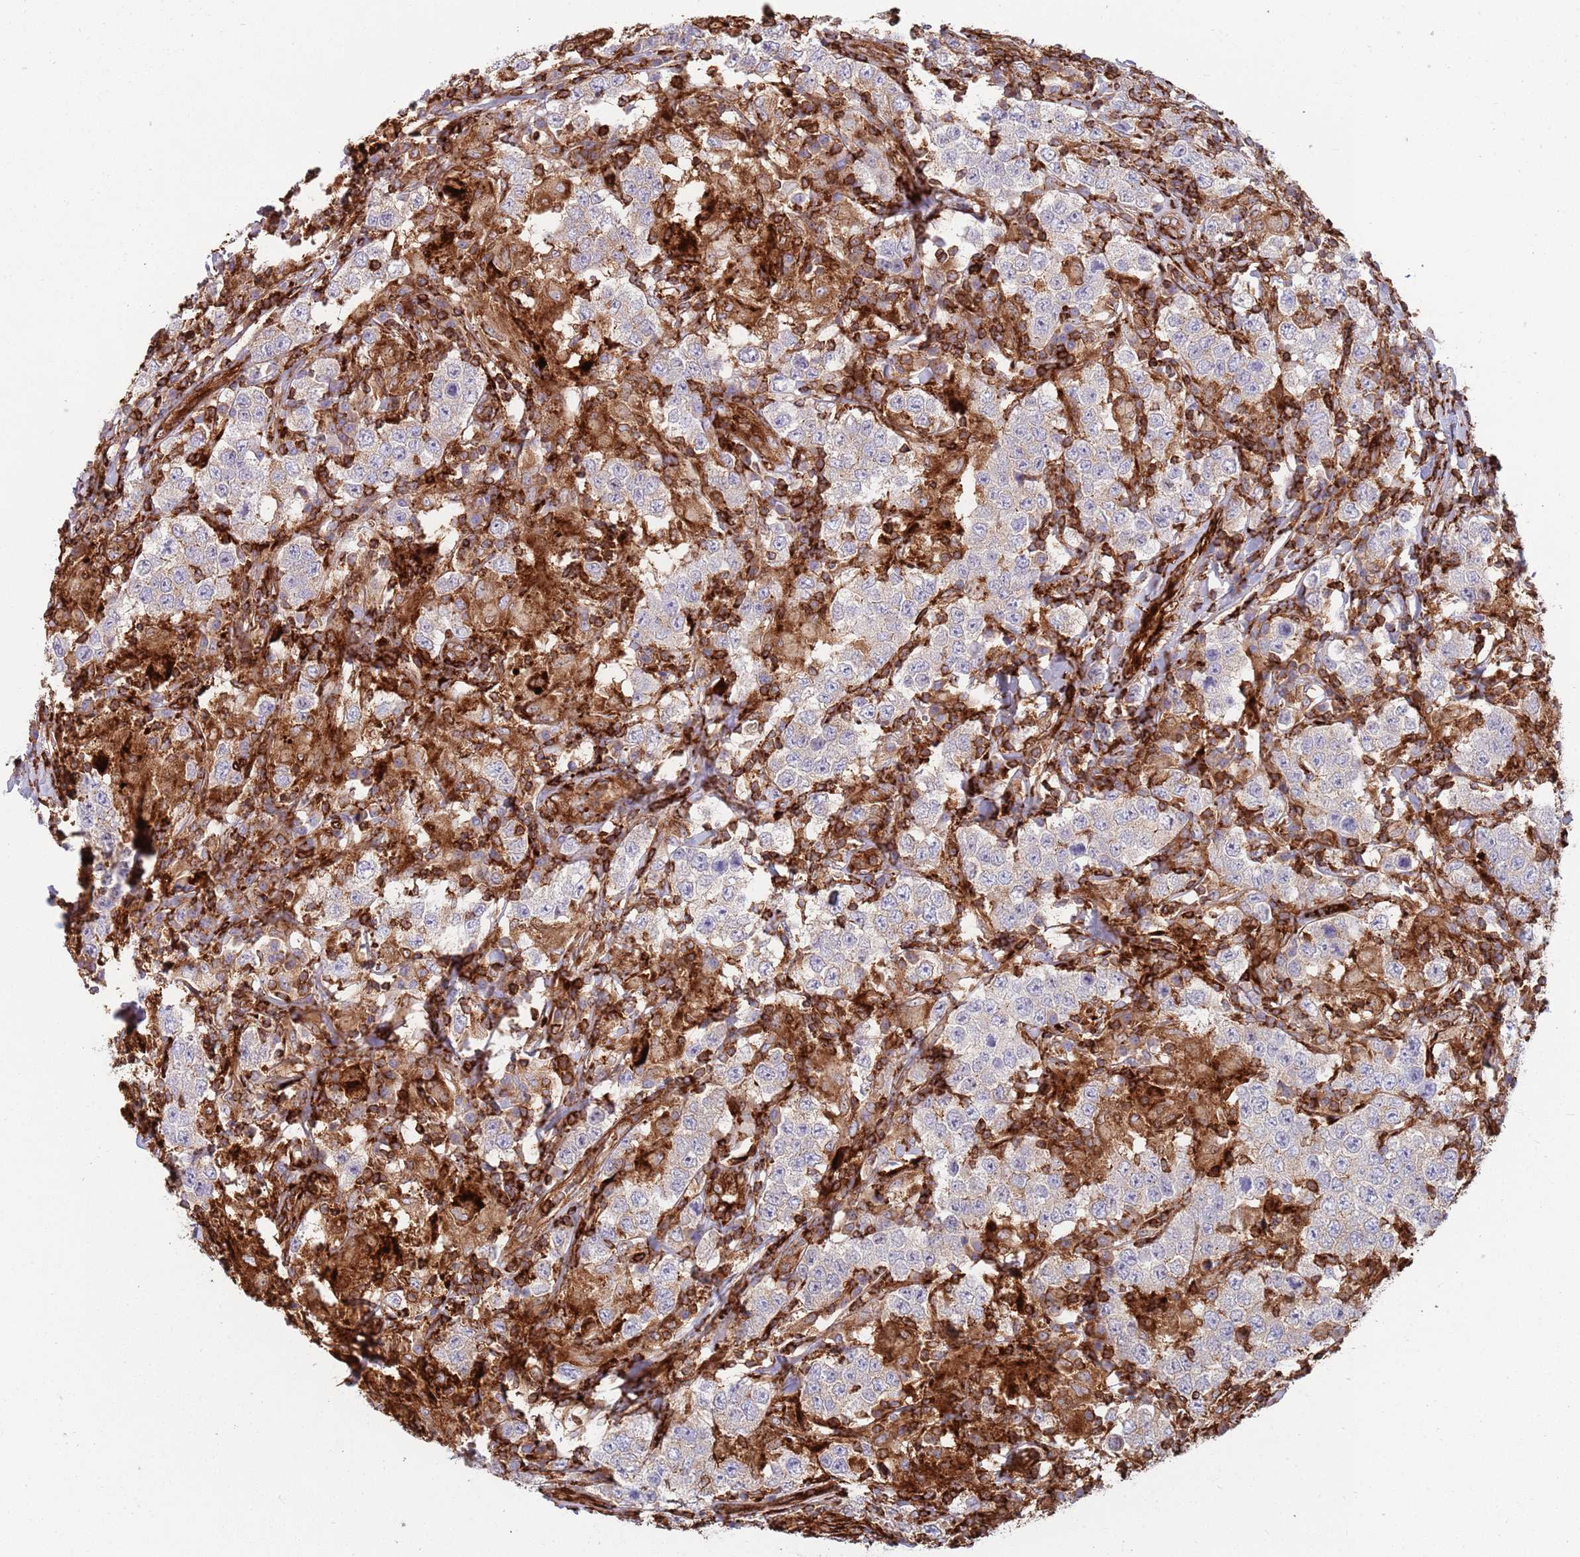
{"staining": {"intensity": "weak", "quantity": "<25%", "location": "cytoplasmic/membranous"}, "tissue": "testis cancer", "cell_type": "Tumor cells", "image_type": "cancer", "snomed": [{"axis": "morphology", "description": "Seminoma, NOS"}, {"axis": "morphology", "description": "Carcinoma, Embryonal, NOS"}, {"axis": "topography", "description": "Testis"}], "caption": "The image exhibits no staining of tumor cells in testis cancer.", "gene": "KBTBD7", "patient": {"sex": "male", "age": 41}}